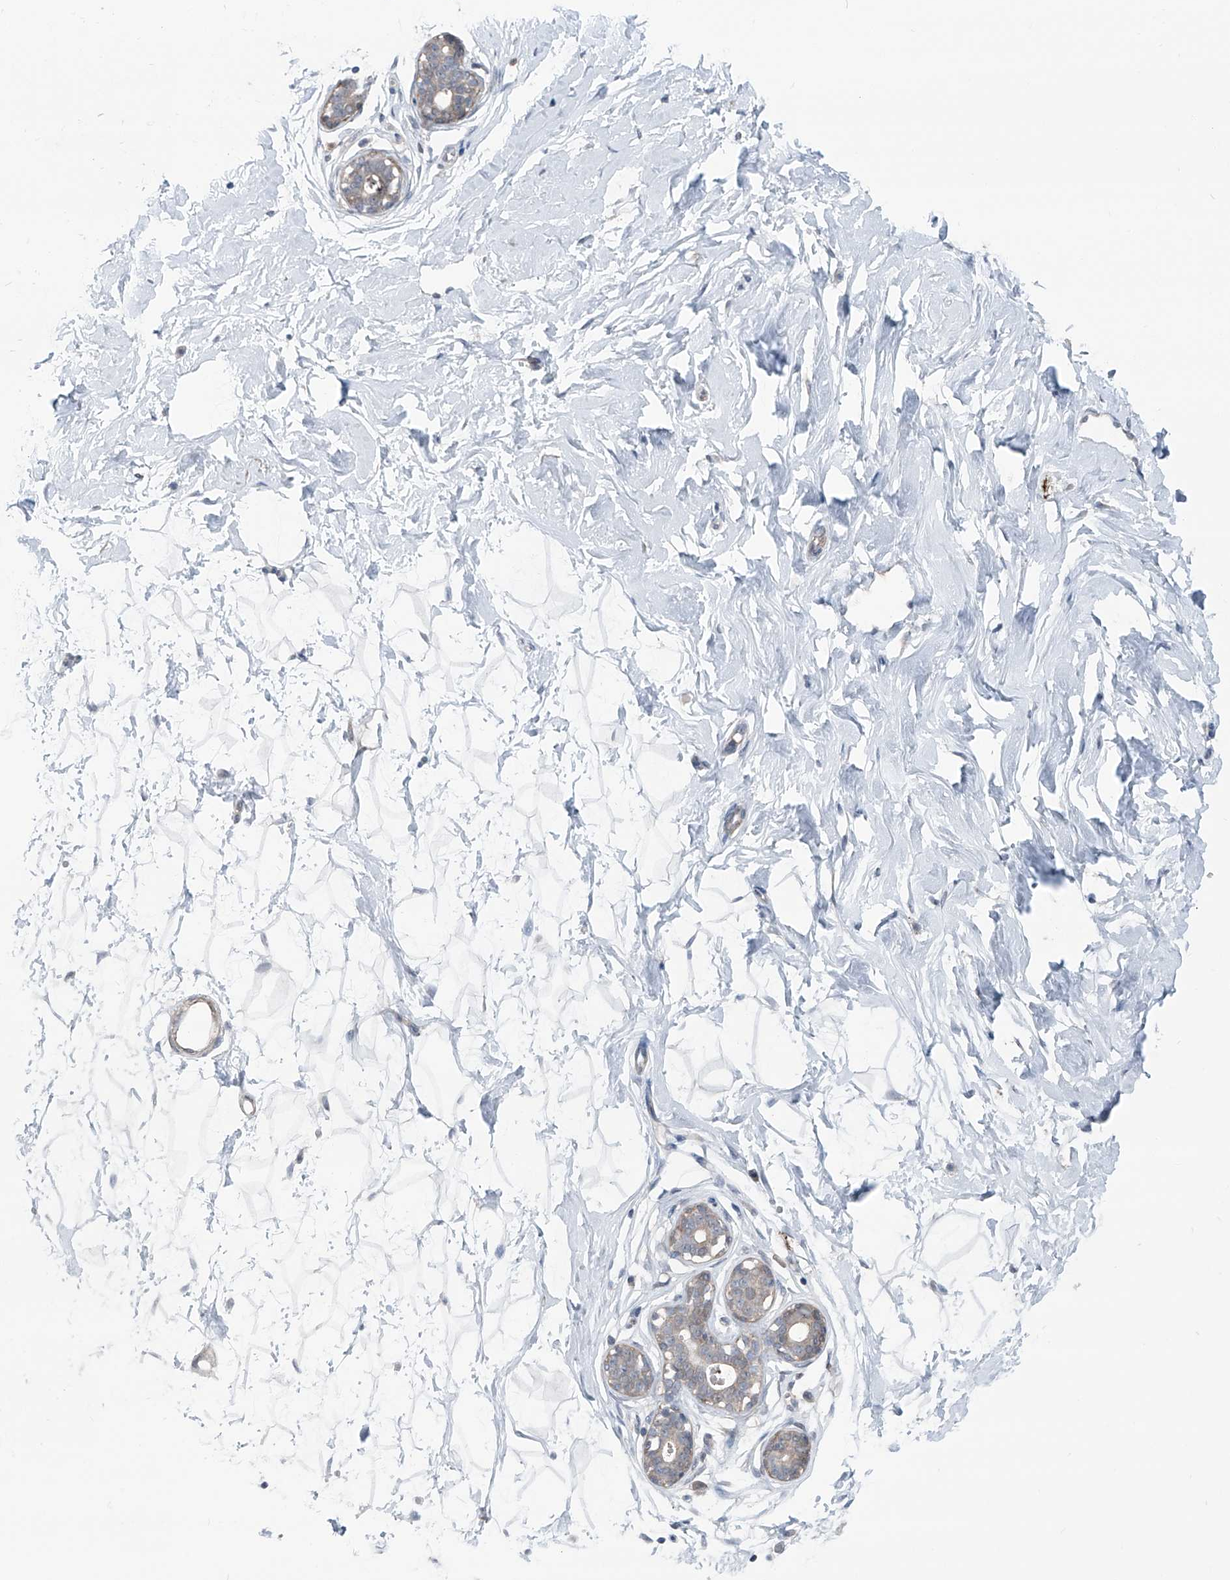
{"staining": {"intensity": "negative", "quantity": "none", "location": "none"}, "tissue": "breast", "cell_type": "Adipocytes", "image_type": "normal", "snomed": [{"axis": "morphology", "description": "Normal tissue, NOS"}, {"axis": "morphology", "description": "Adenoma, NOS"}, {"axis": "topography", "description": "Breast"}], "caption": "This is an IHC micrograph of unremarkable breast. There is no expression in adipocytes.", "gene": "HSPB11", "patient": {"sex": "female", "age": 23}}